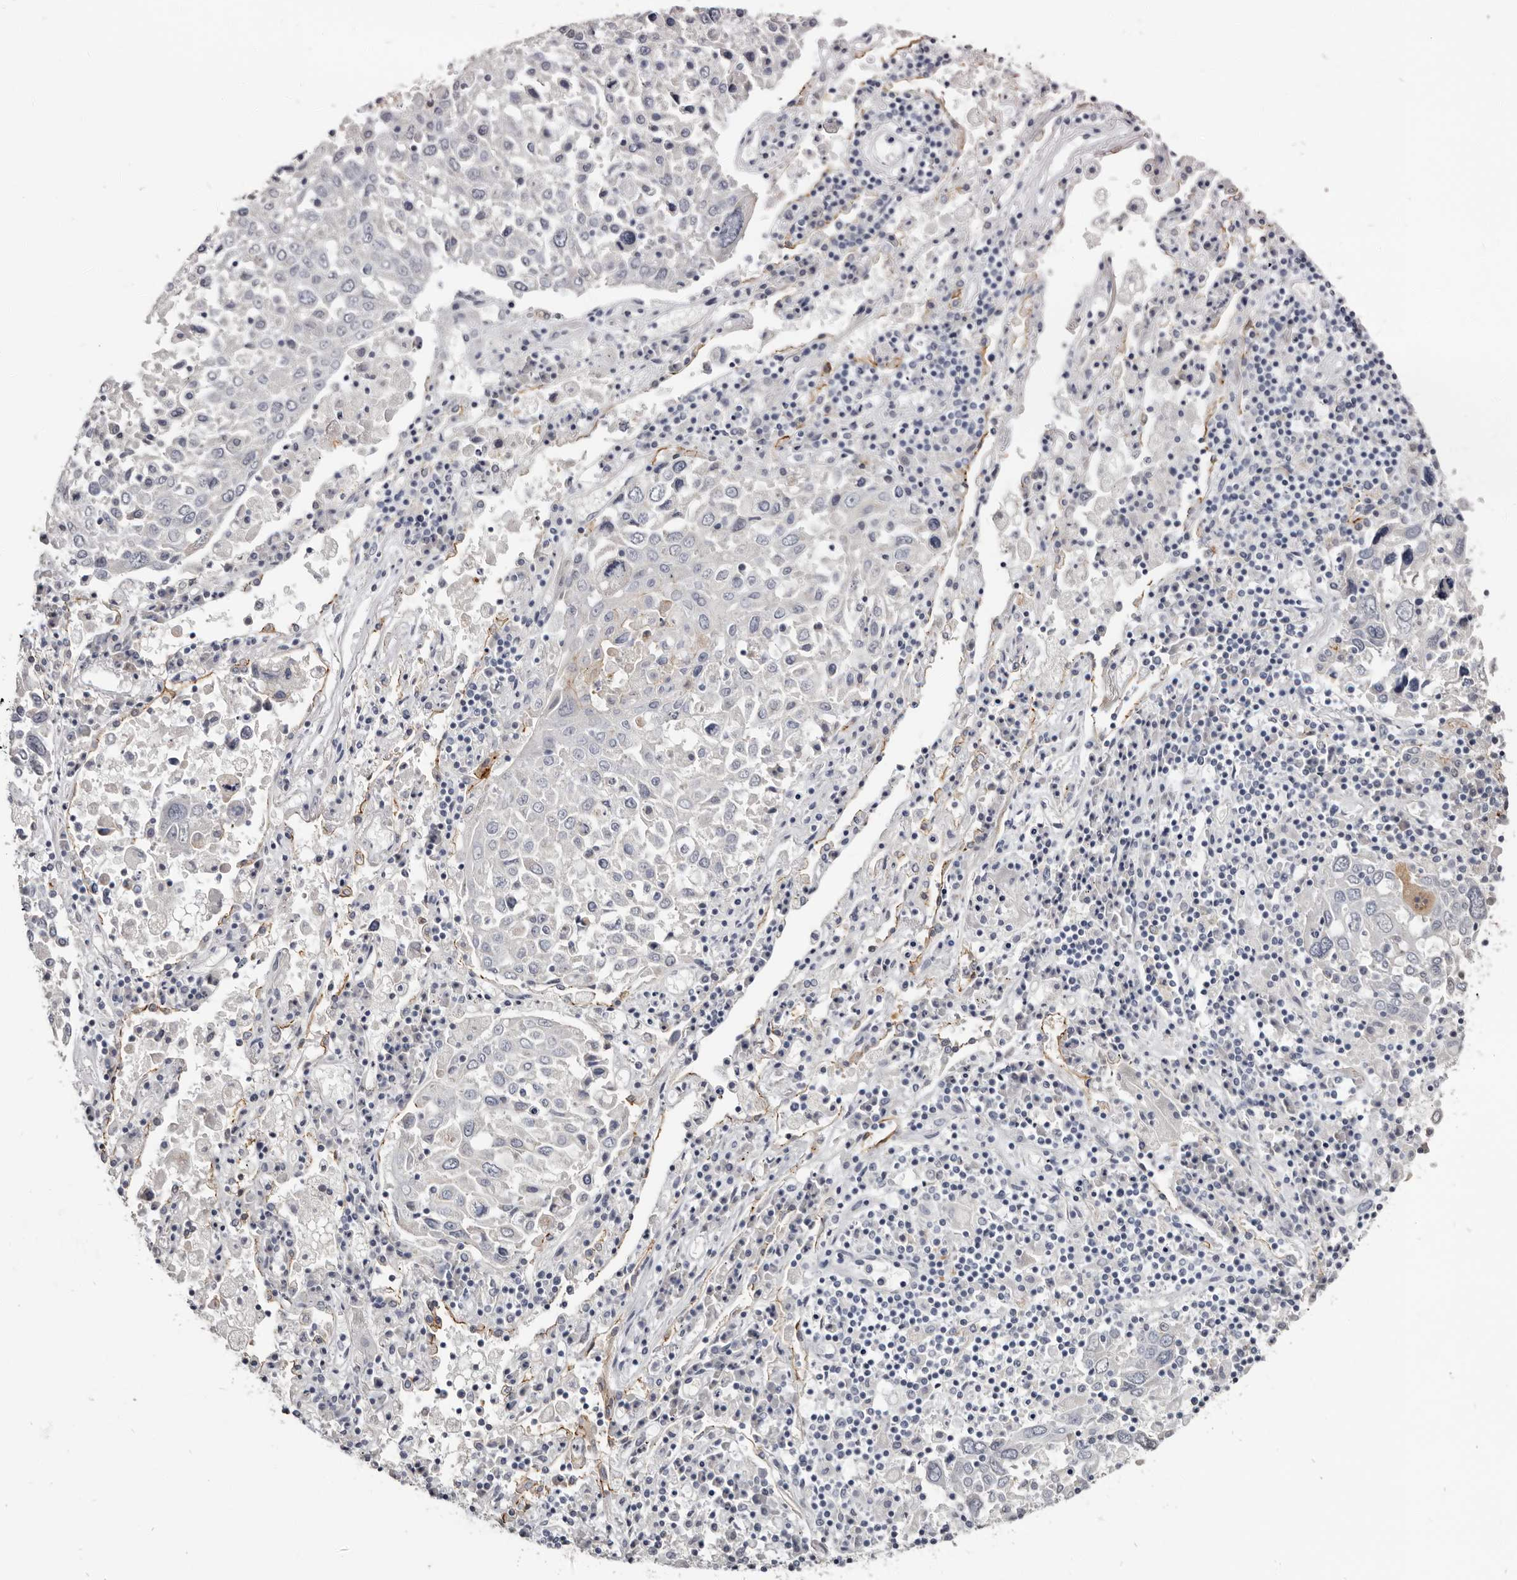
{"staining": {"intensity": "negative", "quantity": "none", "location": "none"}, "tissue": "lung cancer", "cell_type": "Tumor cells", "image_type": "cancer", "snomed": [{"axis": "morphology", "description": "Squamous cell carcinoma, NOS"}, {"axis": "topography", "description": "Lung"}], "caption": "DAB immunohistochemical staining of lung cancer (squamous cell carcinoma) exhibits no significant positivity in tumor cells. (Stains: DAB (3,3'-diaminobenzidine) immunohistochemistry with hematoxylin counter stain, Microscopy: brightfield microscopy at high magnification).", "gene": "CGN", "patient": {"sex": "male", "age": 65}}